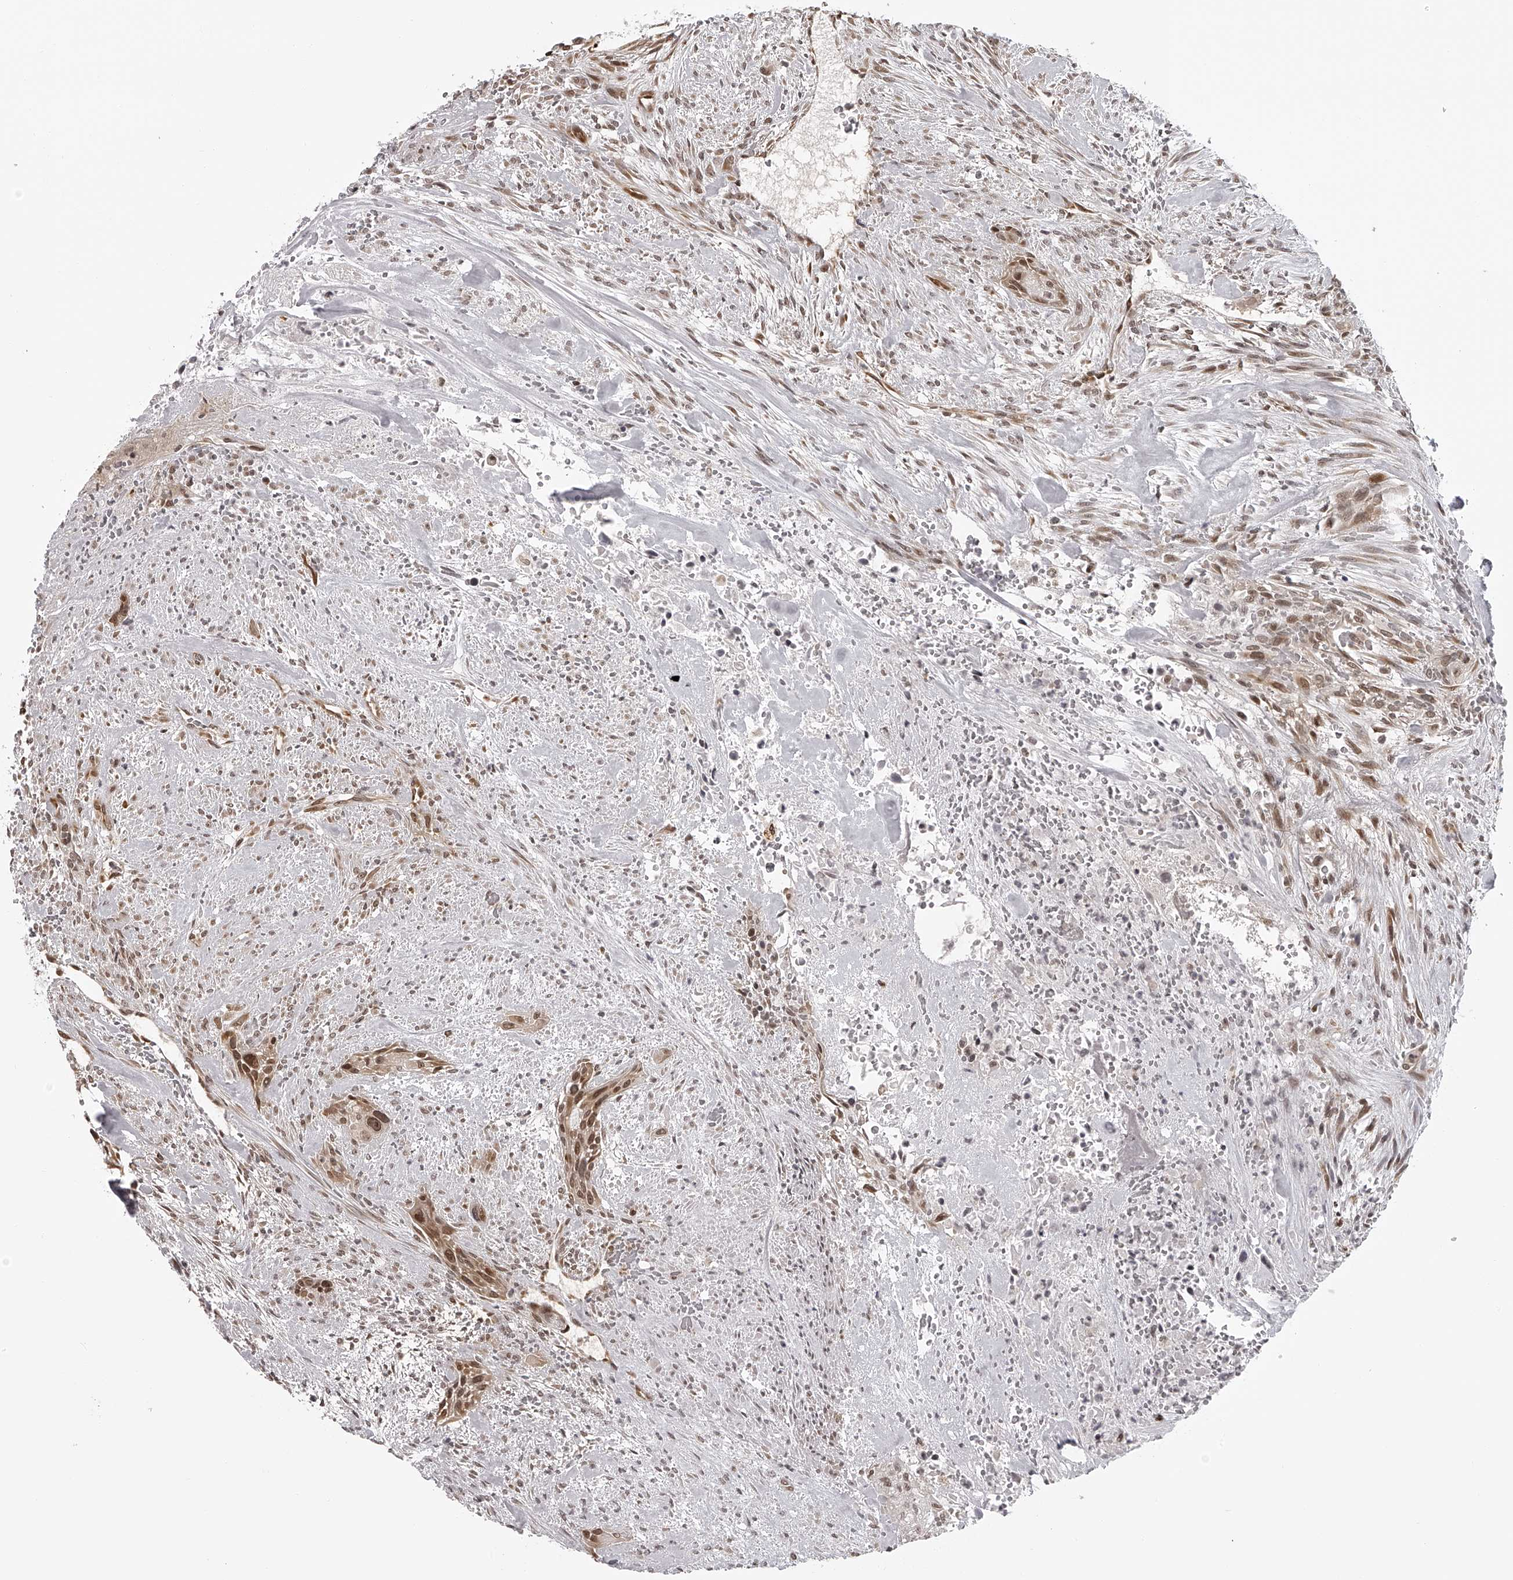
{"staining": {"intensity": "moderate", "quantity": ">75%", "location": "cytoplasmic/membranous,nuclear"}, "tissue": "urothelial cancer", "cell_type": "Tumor cells", "image_type": "cancer", "snomed": [{"axis": "morphology", "description": "Urothelial carcinoma, High grade"}, {"axis": "topography", "description": "Urinary bladder"}], "caption": "High-grade urothelial carcinoma stained with a protein marker demonstrates moderate staining in tumor cells.", "gene": "ODF2L", "patient": {"sex": "male", "age": 35}}